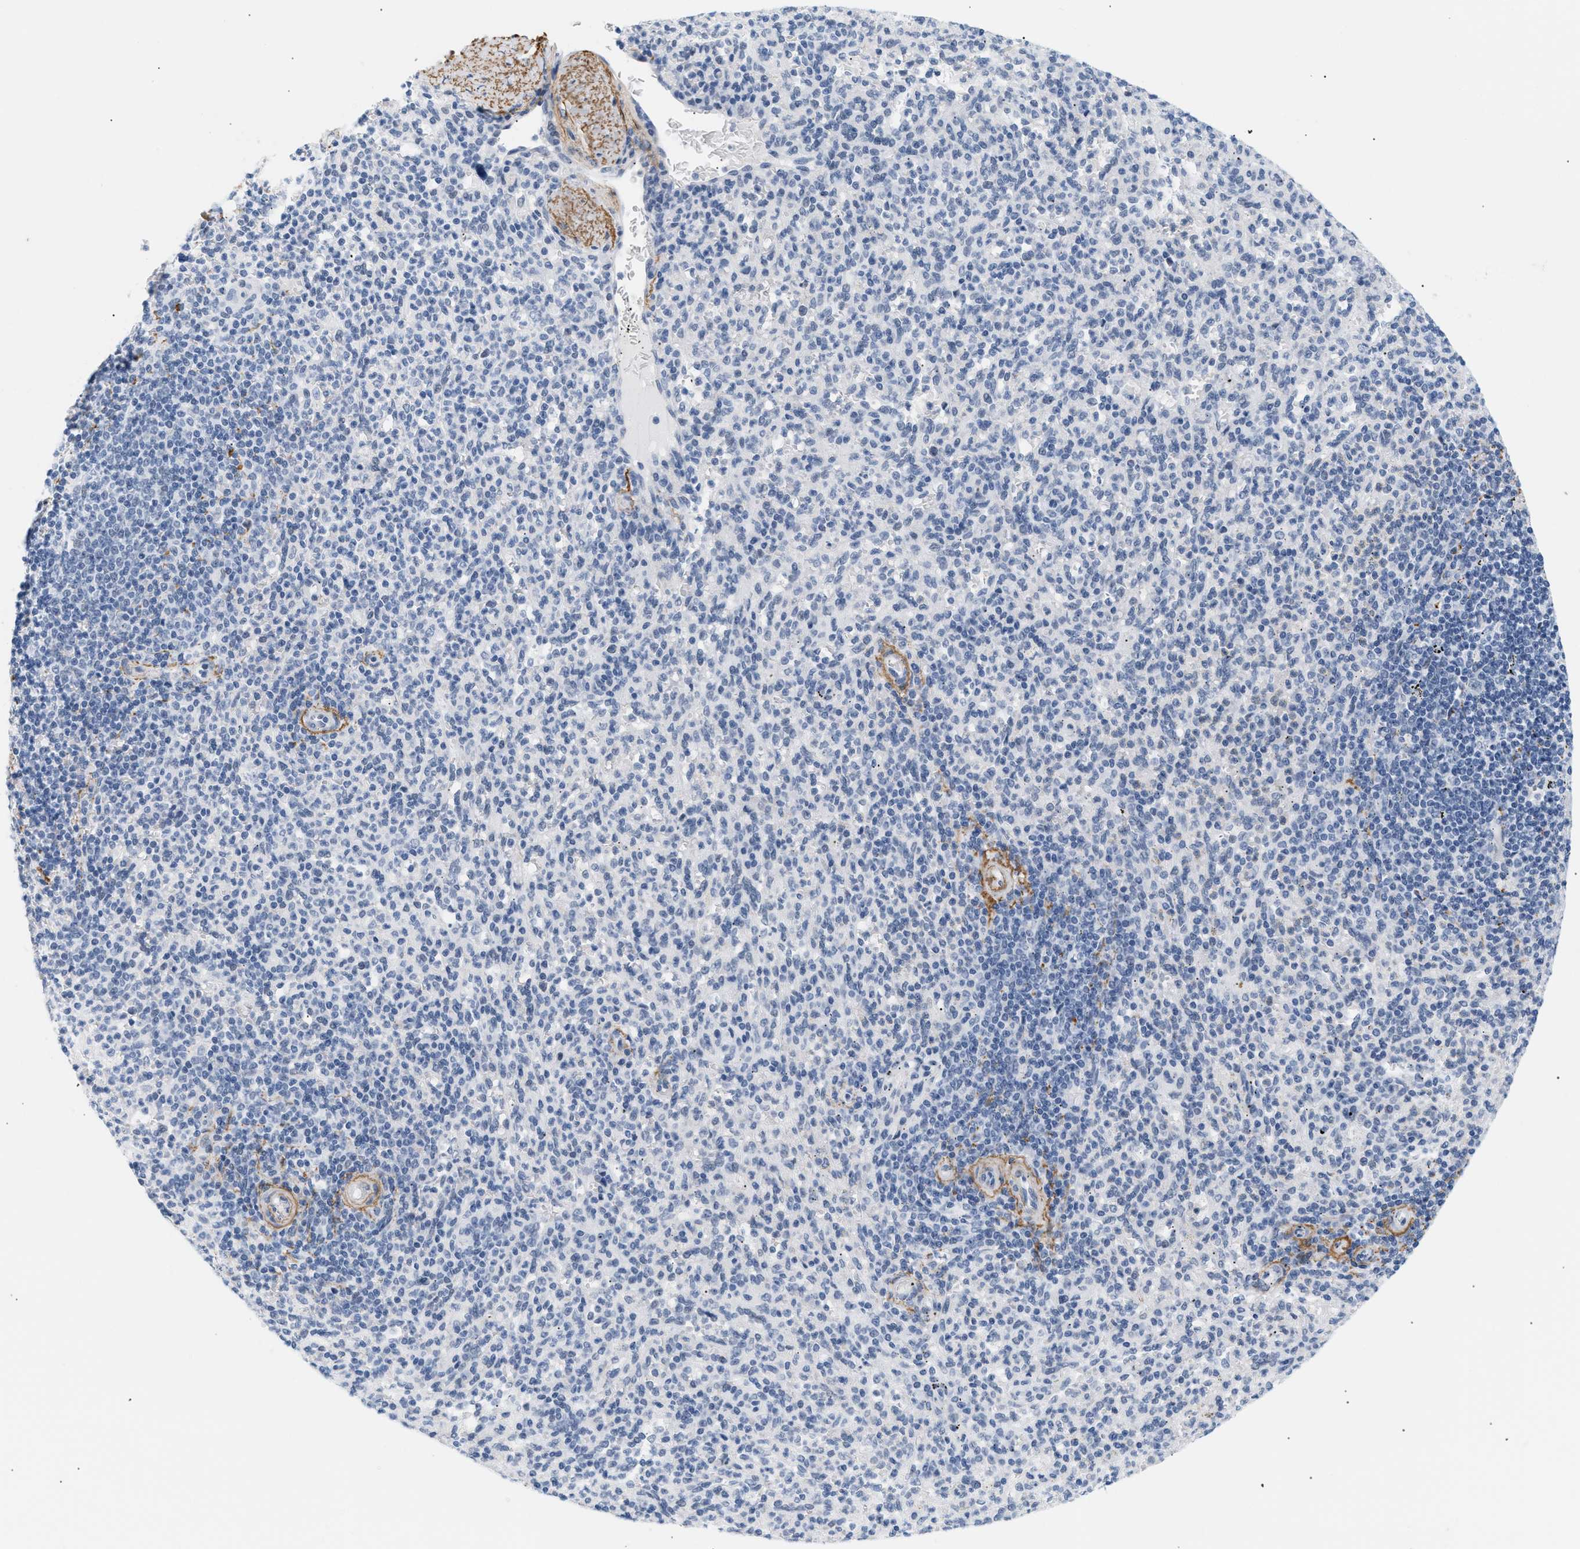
{"staining": {"intensity": "moderate", "quantity": "<25%", "location": "cytoplasmic/membranous"}, "tissue": "spleen", "cell_type": "Cells in red pulp", "image_type": "normal", "snomed": [{"axis": "morphology", "description": "Normal tissue, NOS"}, {"axis": "topography", "description": "Spleen"}], "caption": "DAB immunohistochemical staining of unremarkable spleen displays moderate cytoplasmic/membranous protein staining in approximately <25% of cells in red pulp.", "gene": "ELN", "patient": {"sex": "male", "age": 36}}